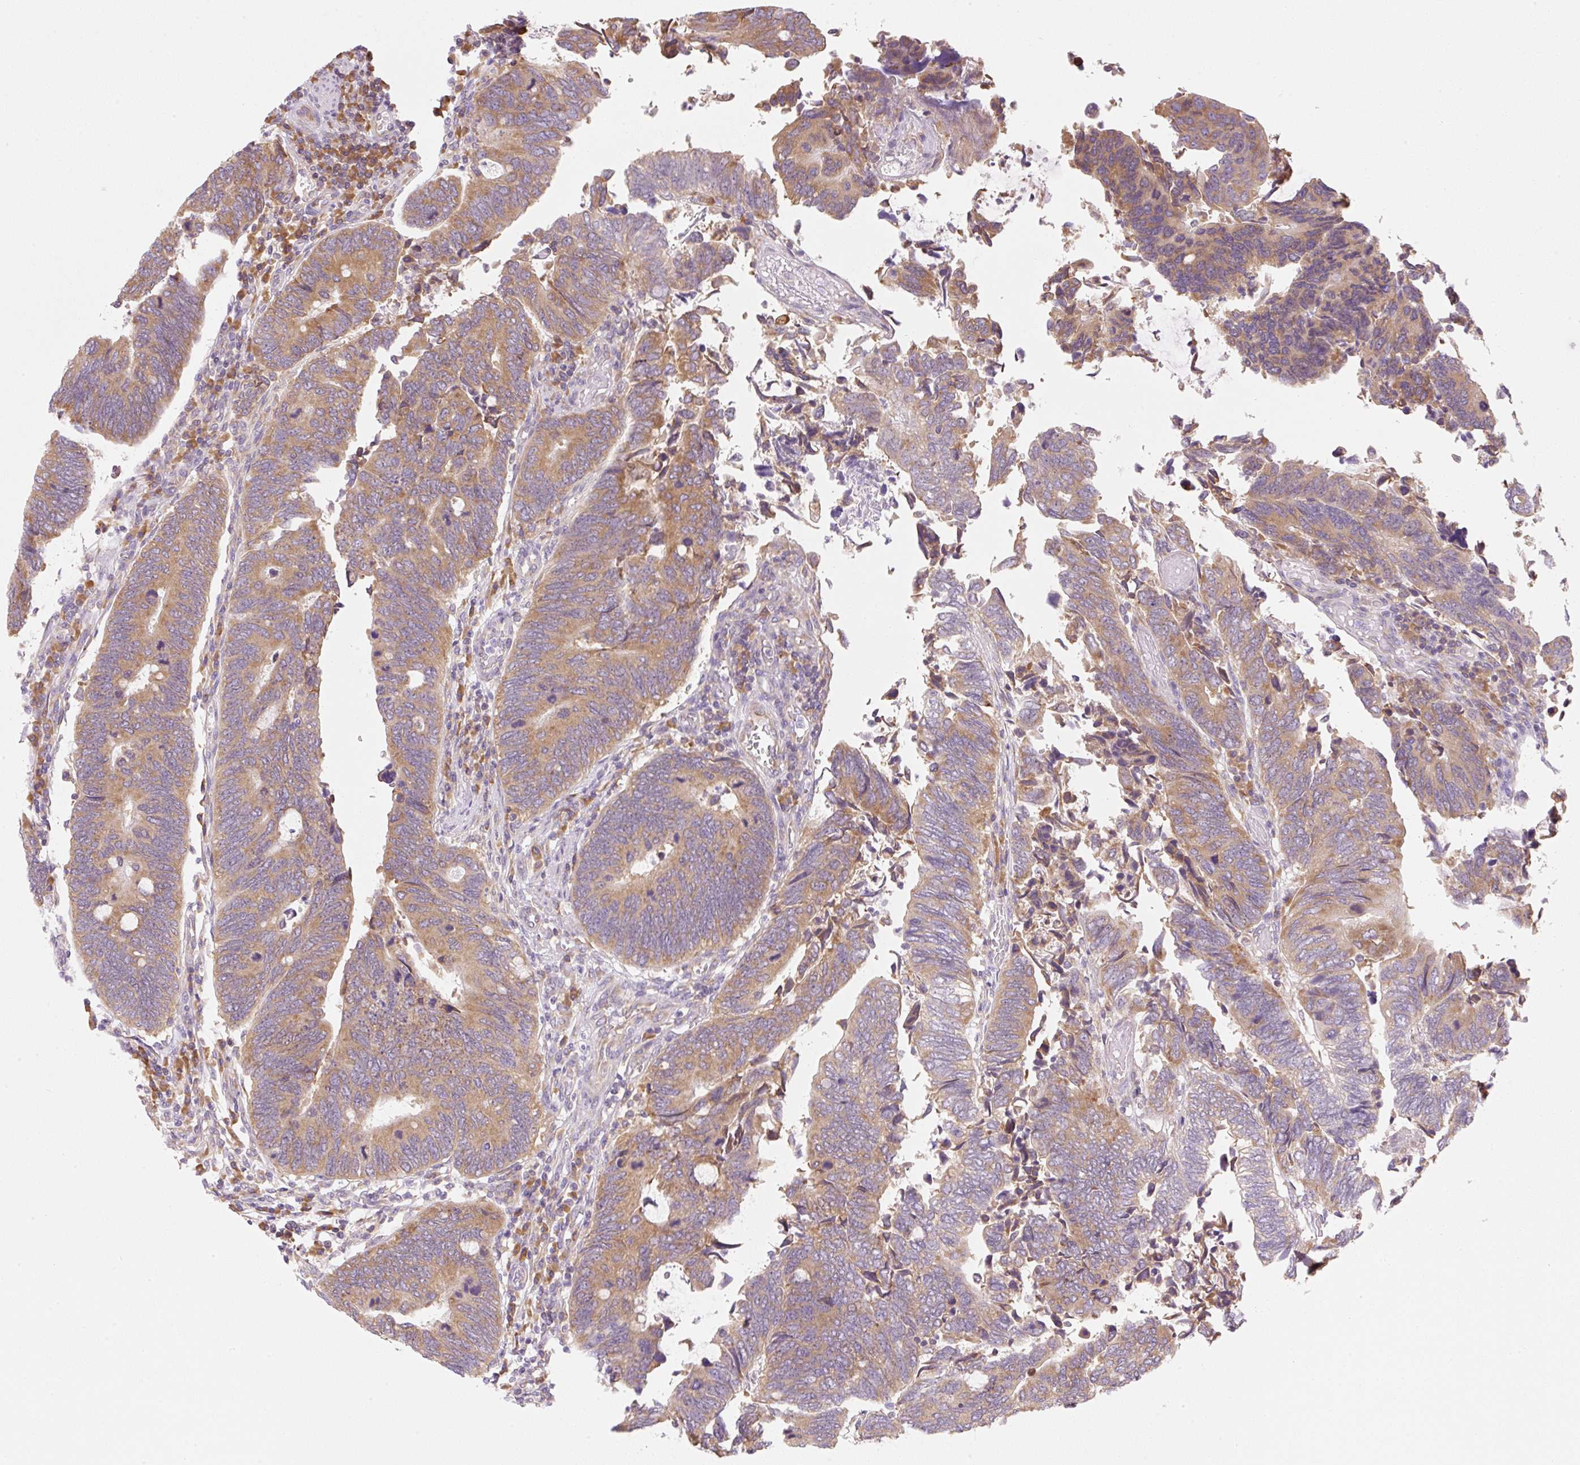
{"staining": {"intensity": "moderate", "quantity": ">75%", "location": "cytoplasmic/membranous"}, "tissue": "colorectal cancer", "cell_type": "Tumor cells", "image_type": "cancer", "snomed": [{"axis": "morphology", "description": "Adenocarcinoma, NOS"}, {"axis": "topography", "description": "Colon"}], "caption": "Immunohistochemical staining of human colorectal cancer shows moderate cytoplasmic/membranous protein expression in about >75% of tumor cells.", "gene": "RPL18A", "patient": {"sex": "male", "age": 87}}